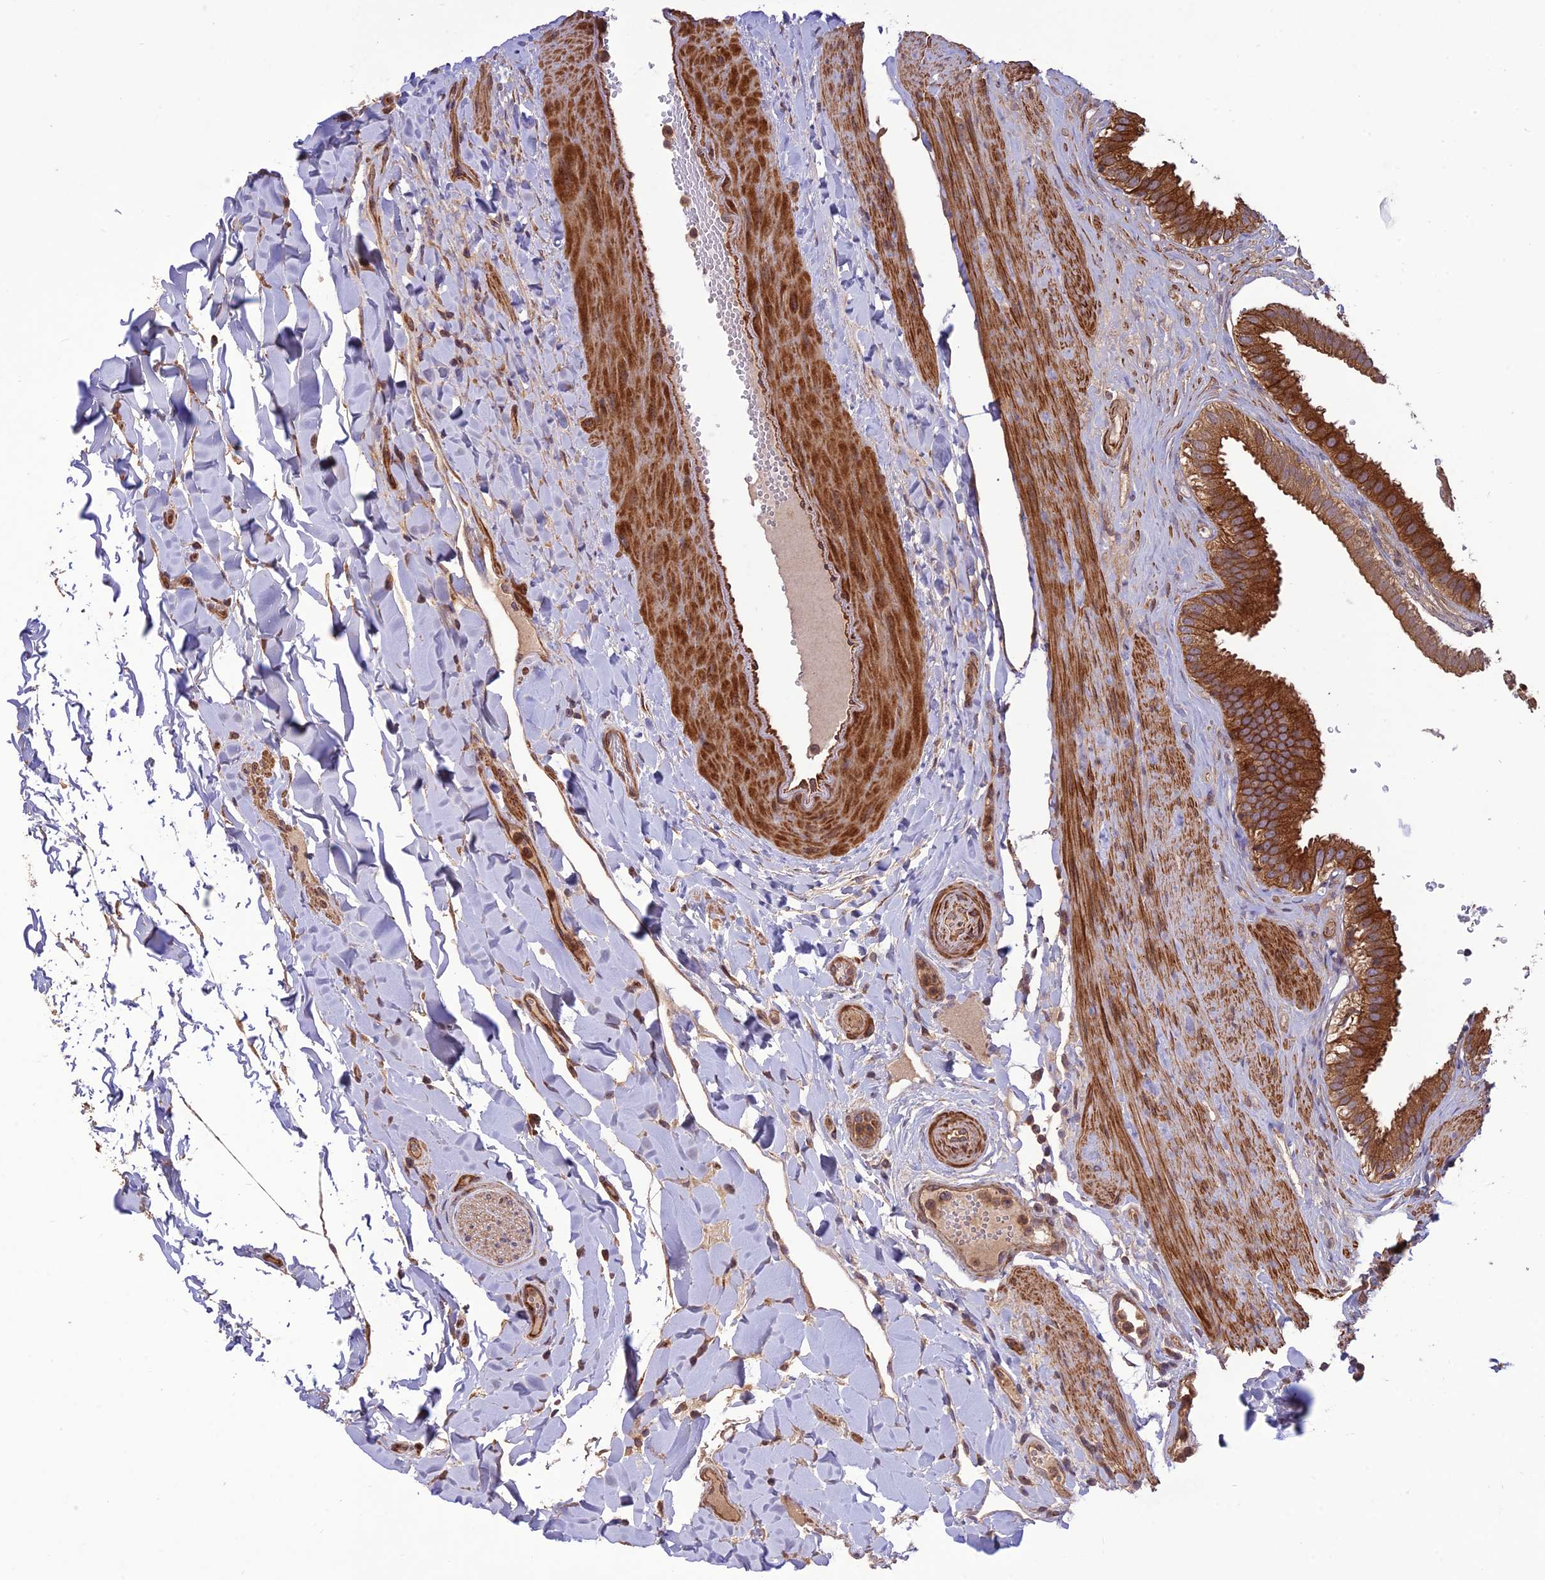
{"staining": {"intensity": "moderate", "quantity": ">75%", "location": "cytoplasmic/membranous"}, "tissue": "gallbladder", "cell_type": "Glandular cells", "image_type": "normal", "snomed": [{"axis": "morphology", "description": "Normal tissue, NOS"}, {"axis": "topography", "description": "Gallbladder"}], "caption": "Immunohistochemistry (IHC) micrograph of unremarkable gallbladder: human gallbladder stained using IHC demonstrates medium levels of moderate protein expression localized specifically in the cytoplasmic/membranous of glandular cells, appearing as a cytoplasmic/membranous brown color.", "gene": "TMEM131L", "patient": {"sex": "female", "age": 61}}